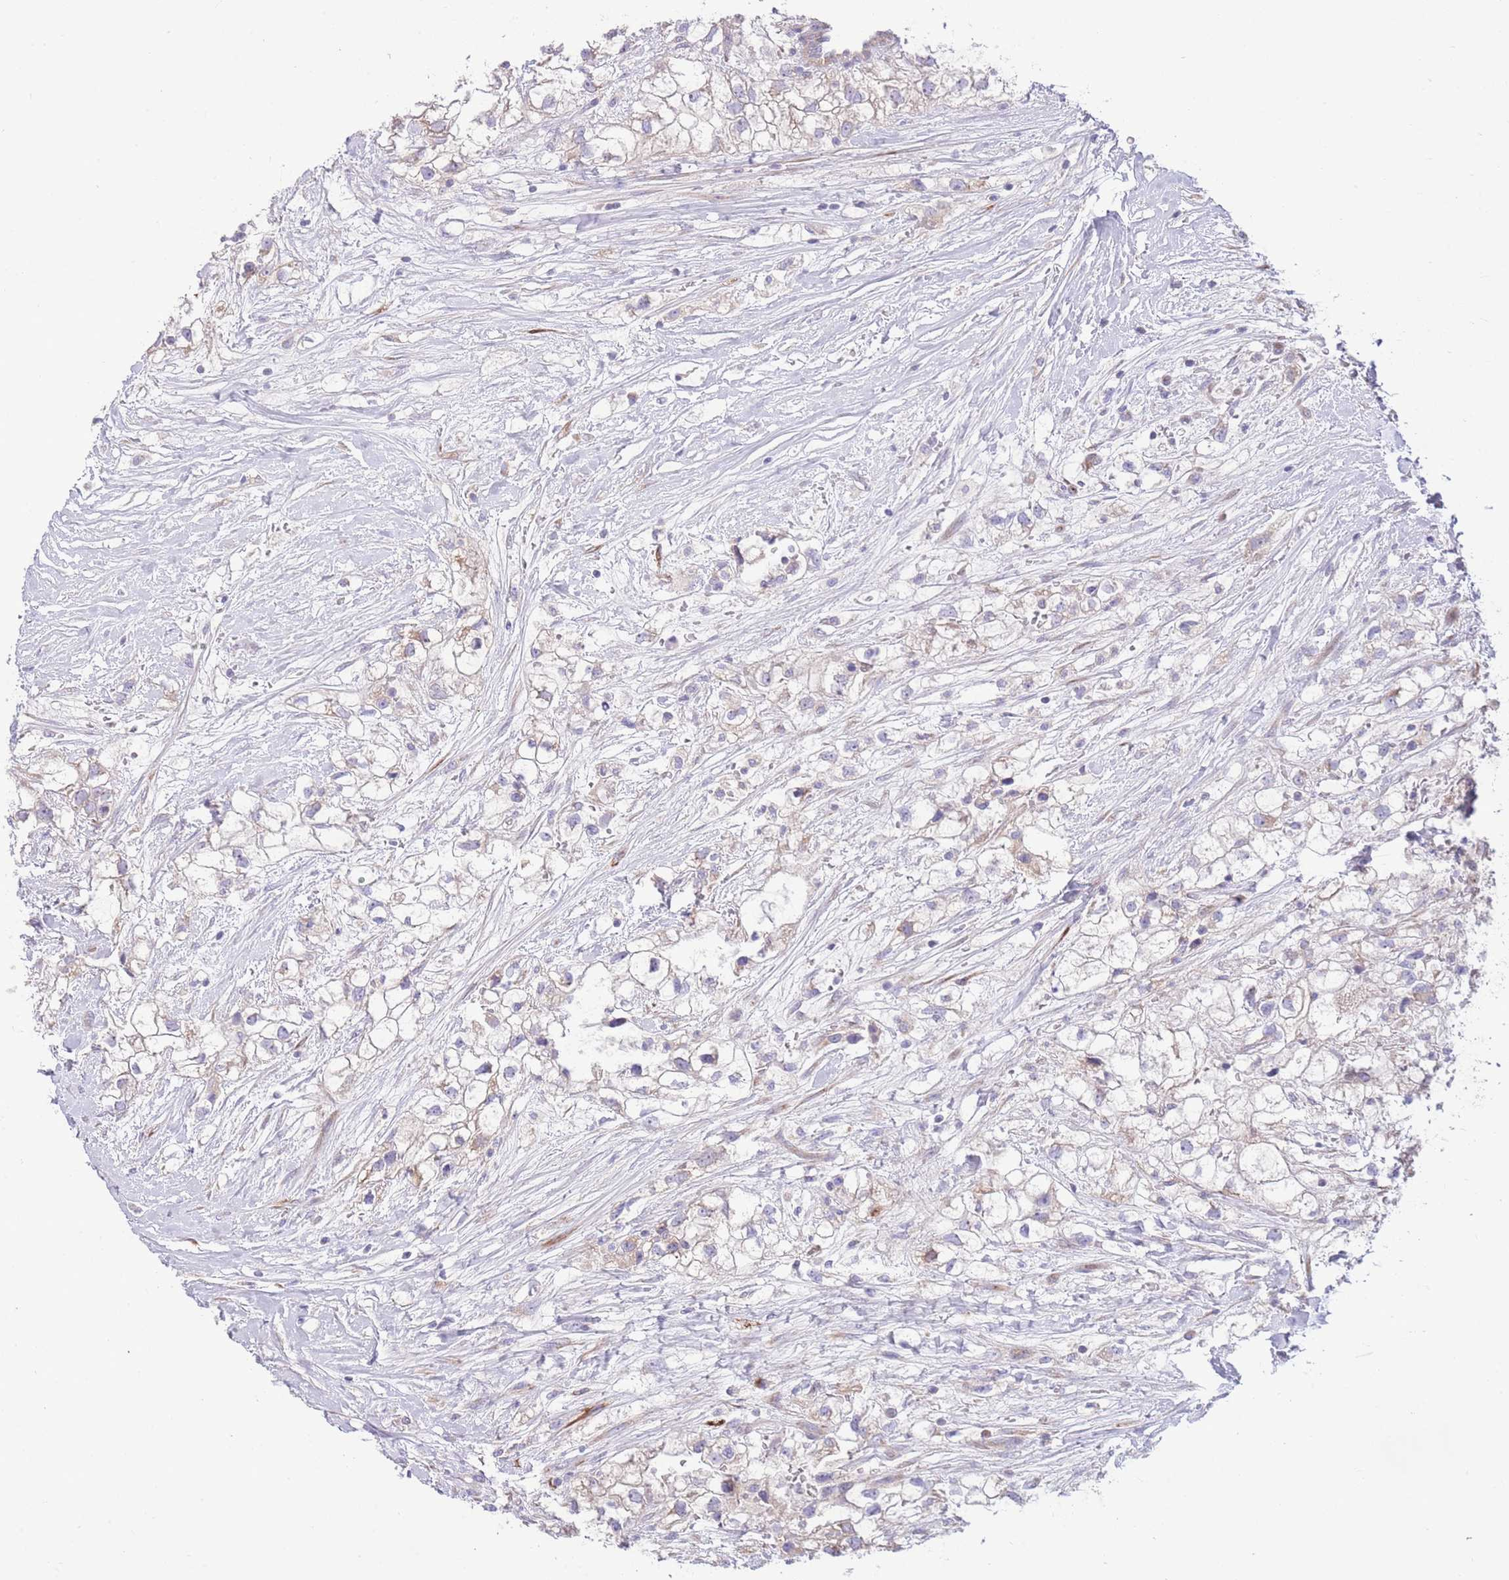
{"staining": {"intensity": "weak", "quantity": "<25%", "location": "cytoplasmic/membranous"}, "tissue": "renal cancer", "cell_type": "Tumor cells", "image_type": "cancer", "snomed": [{"axis": "morphology", "description": "Adenocarcinoma, NOS"}, {"axis": "topography", "description": "Kidney"}], "caption": "This is a photomicrograph of immunohistochemistry staining of renal cancer, which shows no staining in tumor cells.", "gene": "TOMM5", "patient": {"sex": "male", "age": 59}}